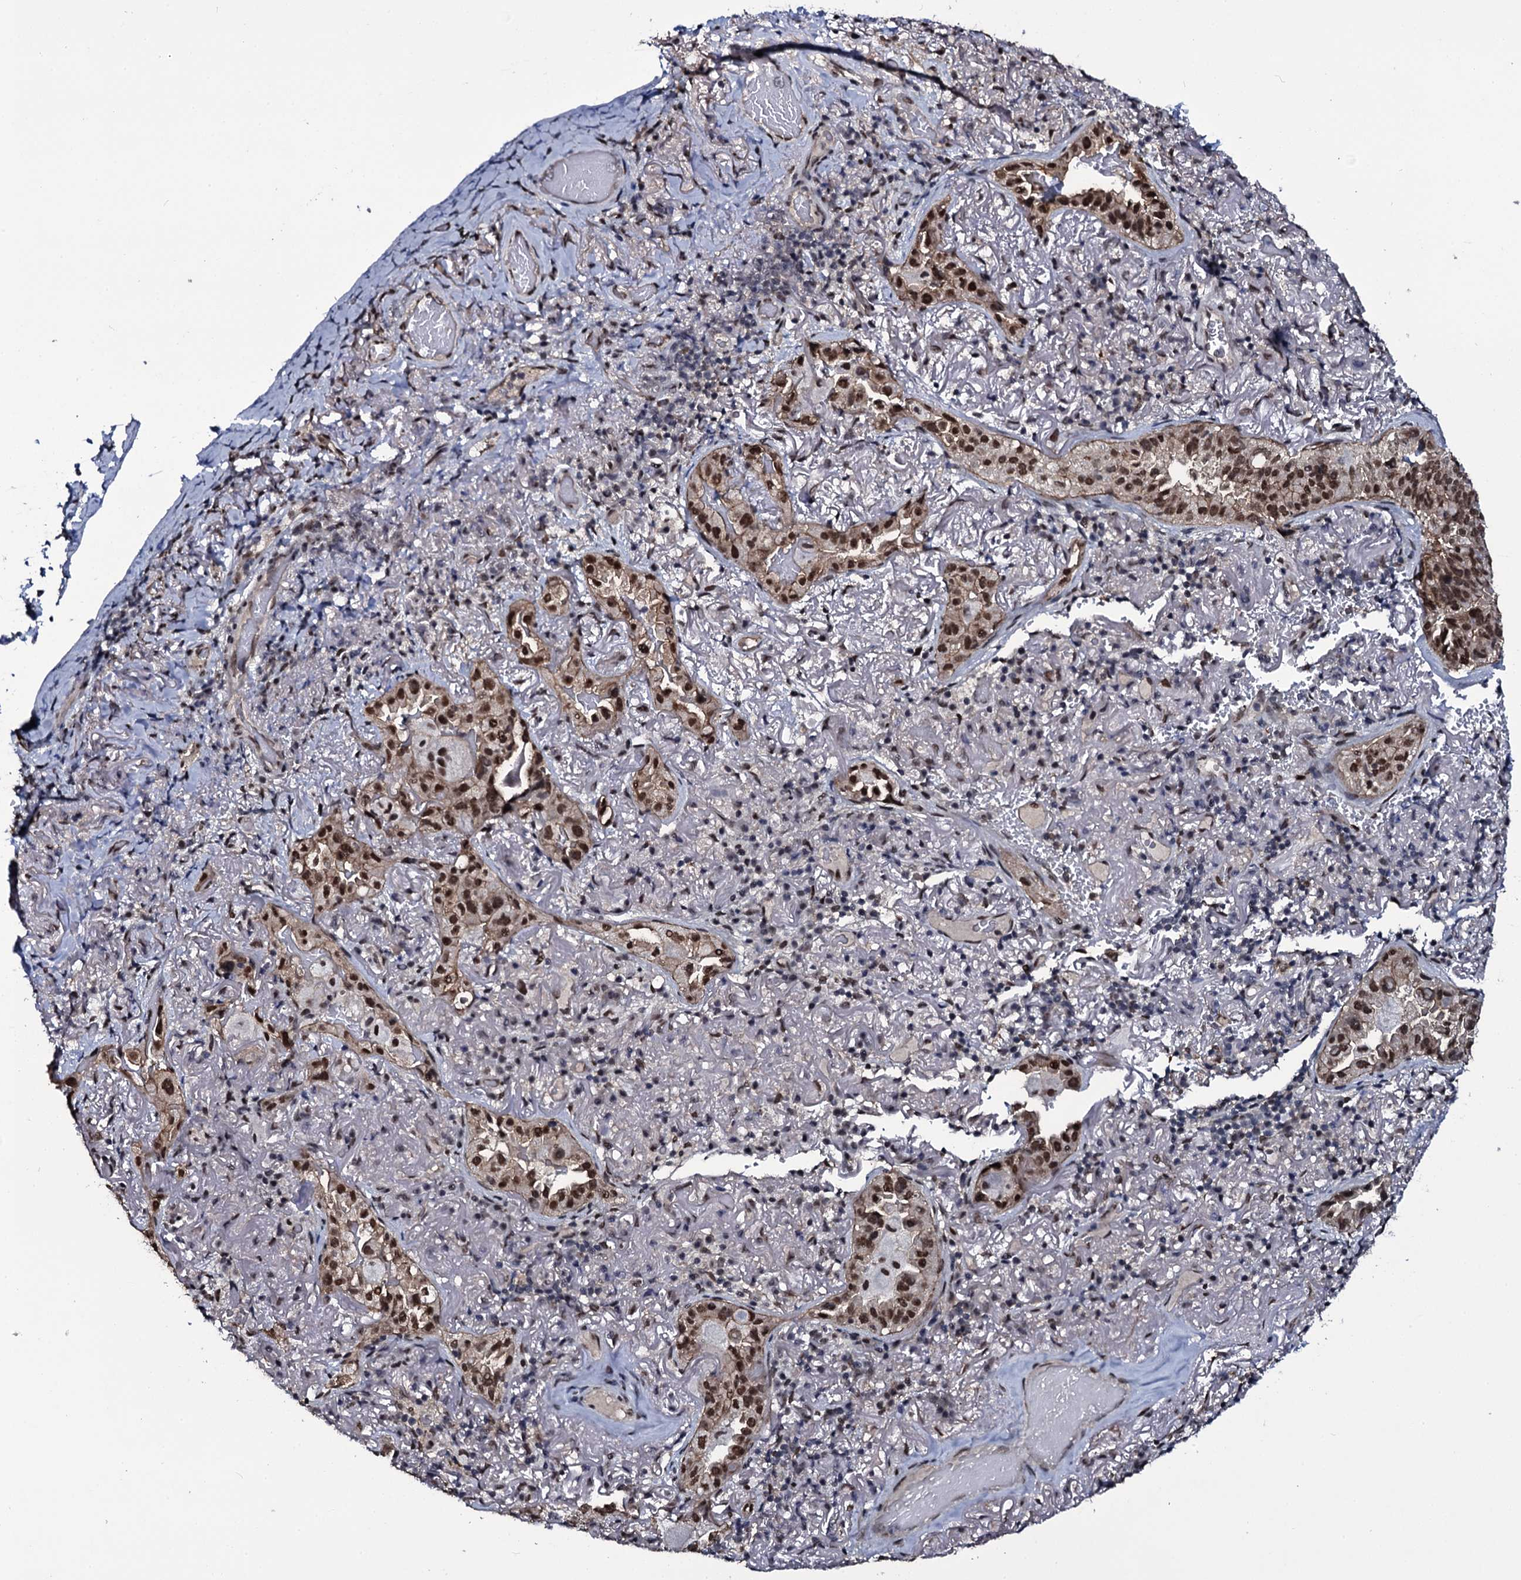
{"staining": {"intensity": "strong", "quantity": ">75%", "location": "nuclear"}, "tissue": "lung cancer", "cell_type": "Tumor cells", "image_type": "cancer", "snomed": [{"axis": "morphology", "description": "Adenocarcinoma, NOS"}, {"axis": "topography", "description": "Lung"}], "caption": "Protein expression analysis of lung cancer shows strong nuclear staining in about >75% of tumor cells.", "gene": "SH2D4B", "patient": {"sex": "female", "age": 69}}